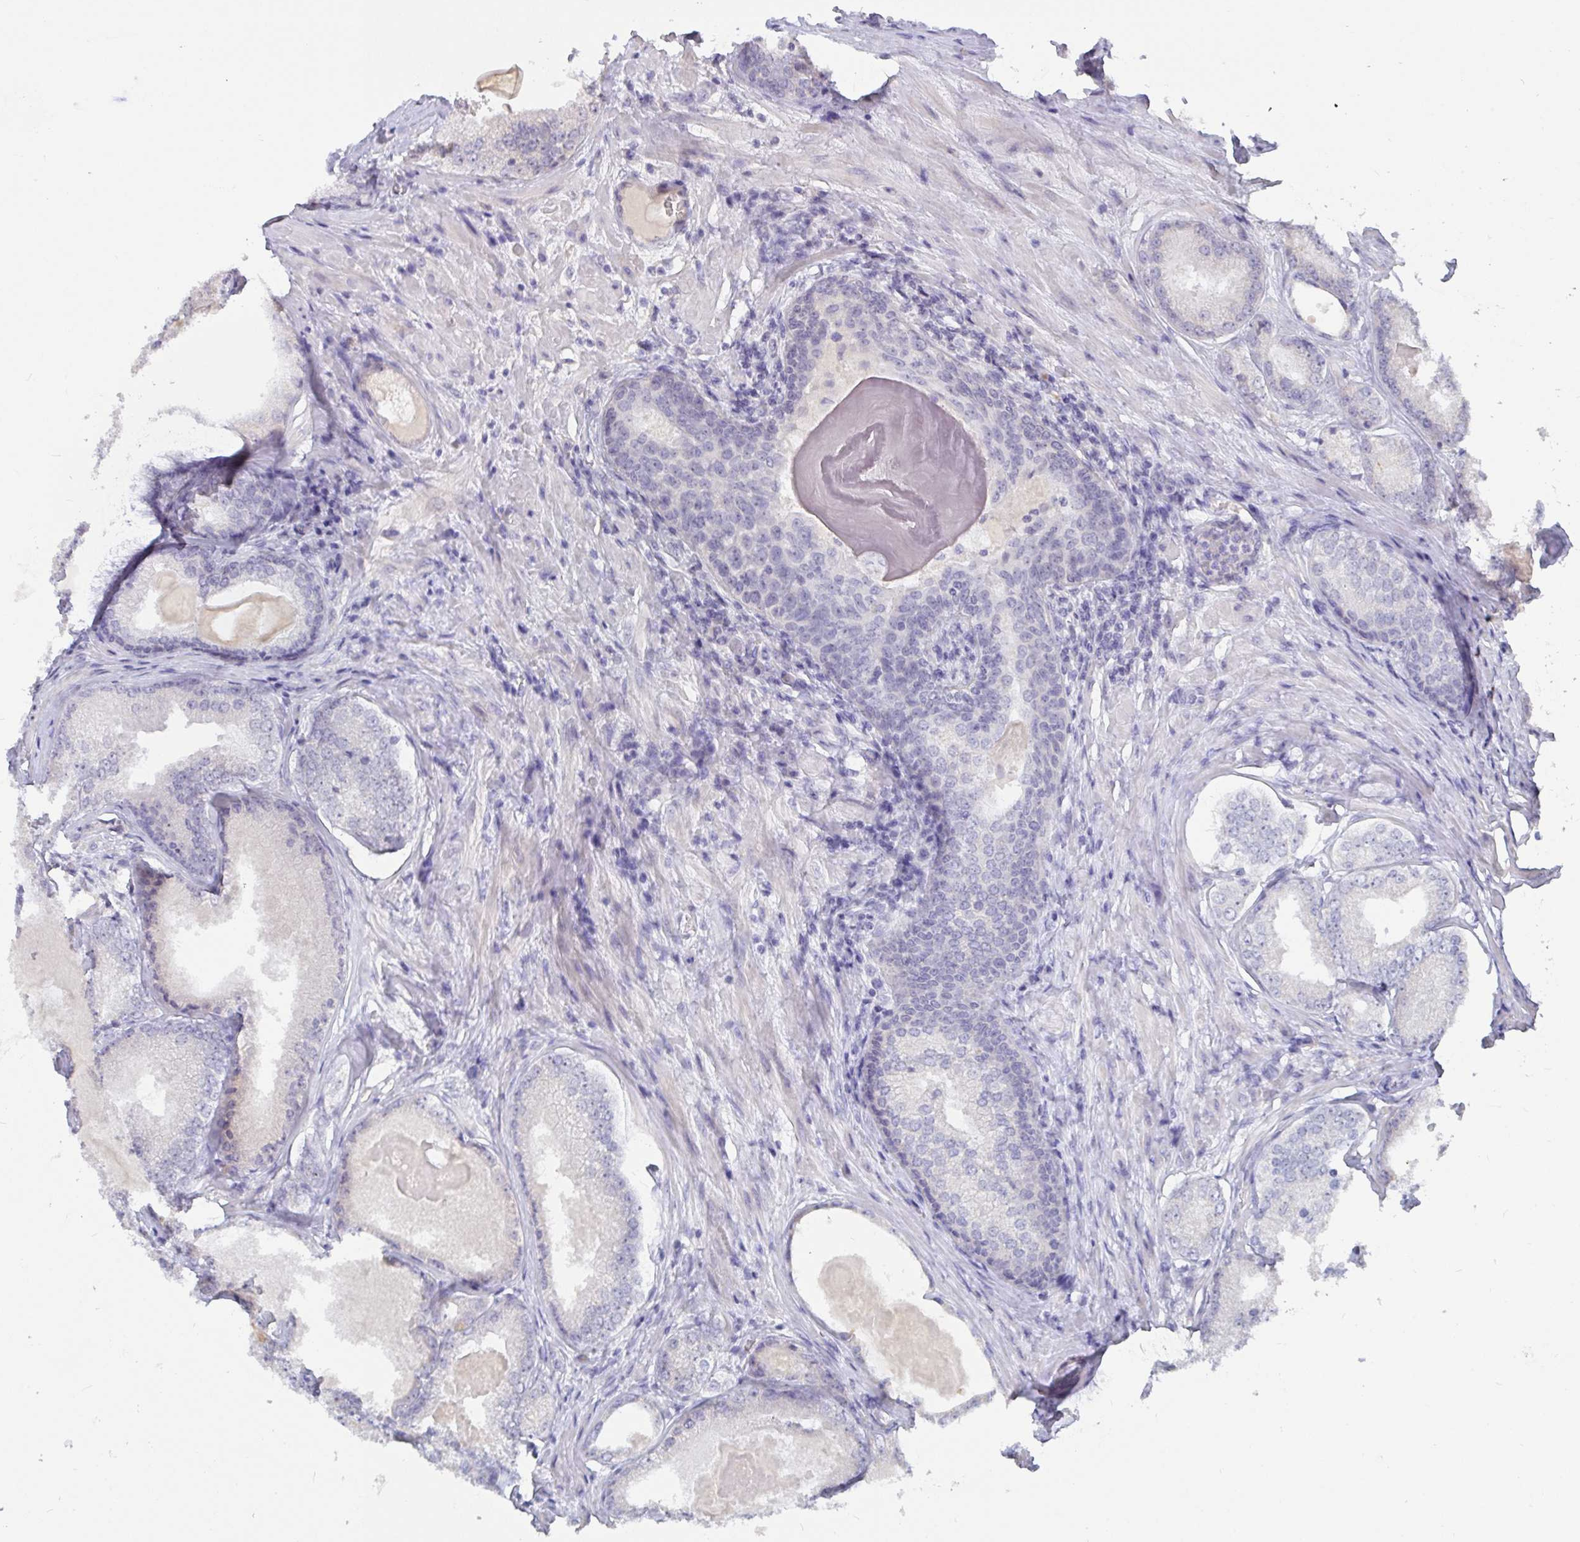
{"staining": {"intensity": "negative", "quantity": "none", "location": "none"}, "tissue": "prostate cancer", "cell_type": "Tumor cells", "image_type": "cancer", "snomed": [{"axis": "morphology", "description": "Adenocarcinoma, NOS"}, {"axis": "morphology", "description": "Adenocarcinoma, Low grade"}, {"axis": "topography", "description": "Prostate"}], "caption": "Prostate cancer was stained to show a protein in brown. There is no significant expression in tumor cells. The staining was performed using DAB to visualize the protein expression in brown, while the nuclei were stained in blue with hematoxylin (Magnification: 20x).", "gene": "MYC", "patient": {"sex": "male", "age": 68}}